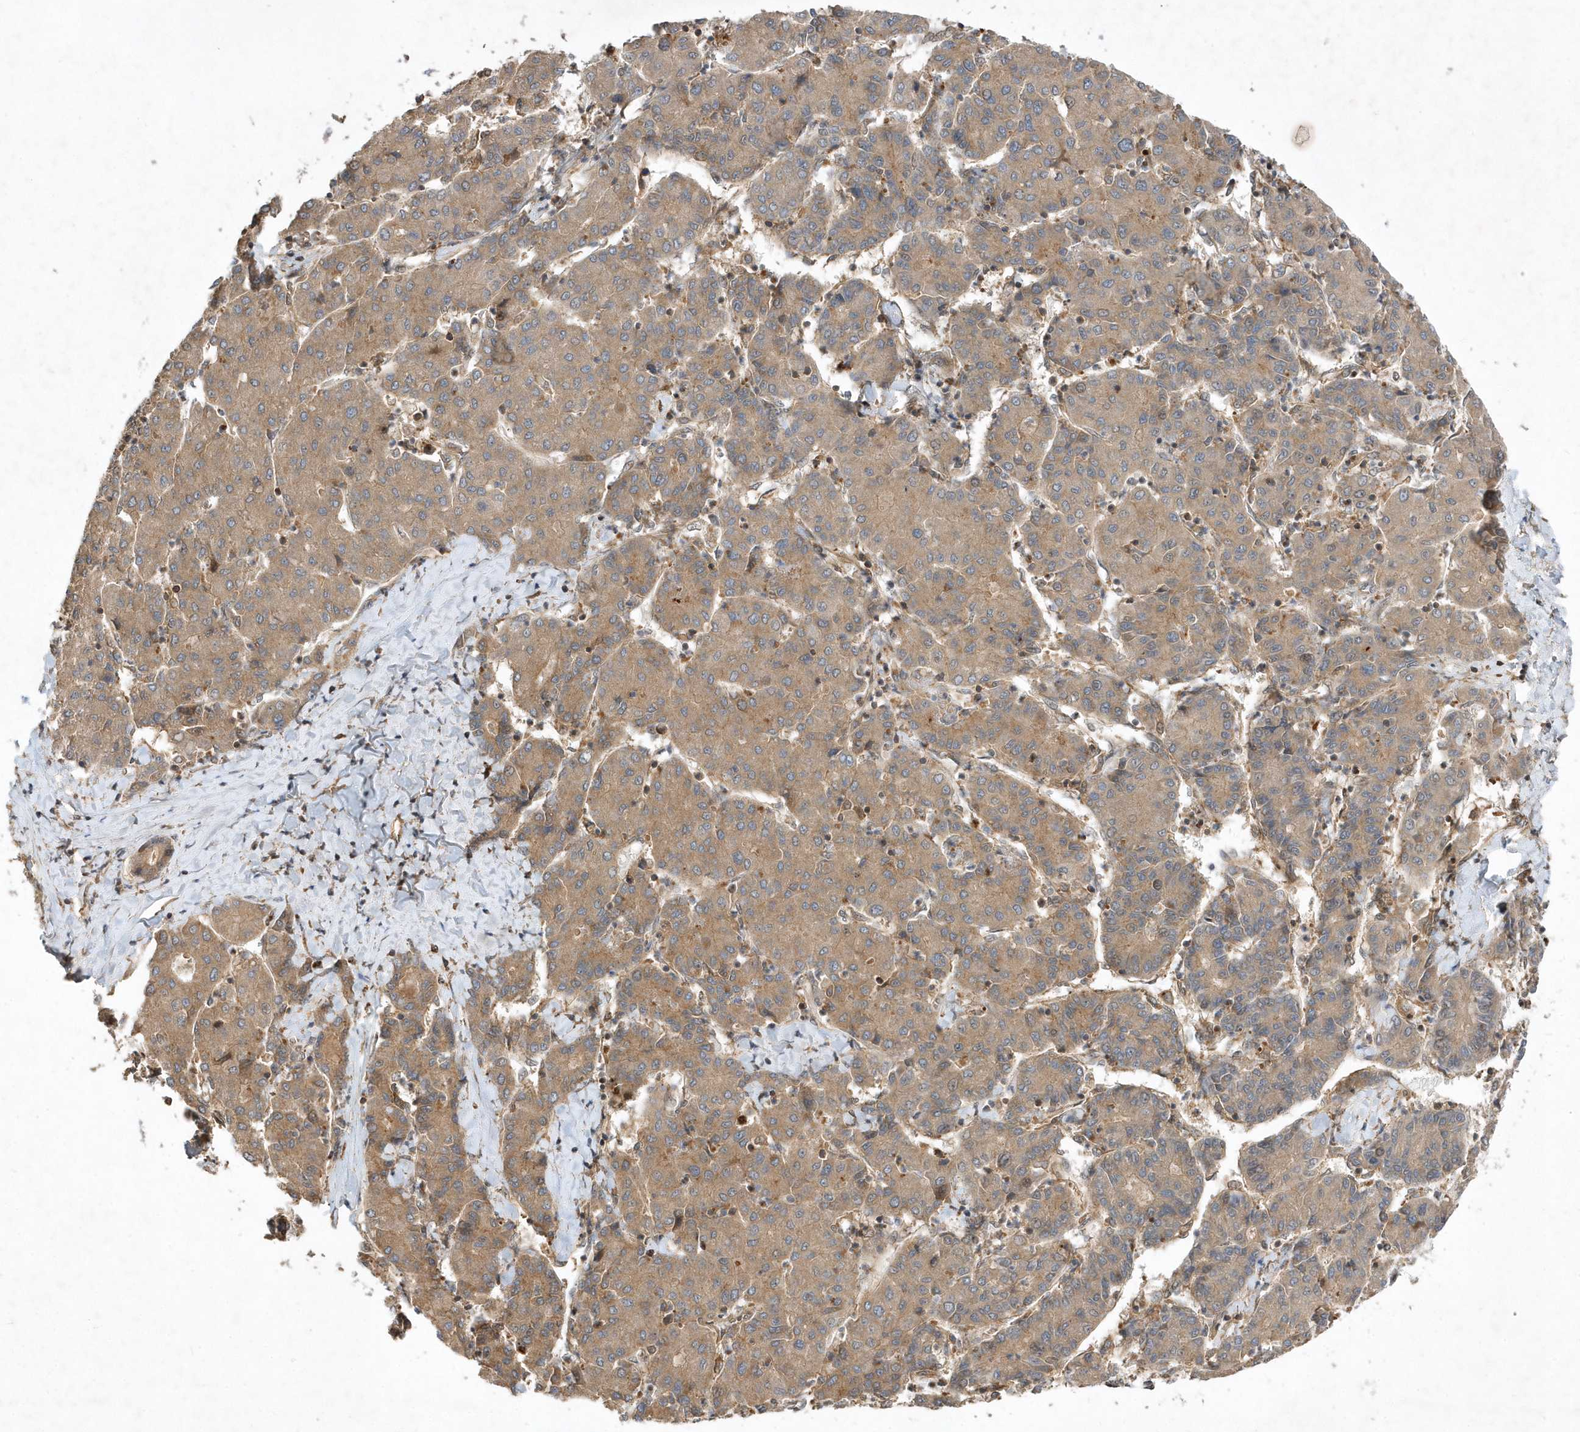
{"staining": {"intensity": "moderate", "quantity": ">75%", "location": "cytoplasmic/membranous"}, "tissue": "liver cancer", "cell_type": "Tumor cells", "image_type": "cancer", "snomed": [{"axis": "morphology", "description": "Carcinoma, Hepatocellular, NOS"}, {"axis": "topography", "description": "Liver"}], "caption": "A micrograph of human liver hepatocellular carcinoma stained for a protein shows moderate cytoplasmic/membranous brown staining in tumor cells.", "gene": "GFM2", "patient": {"sex": "male", "age": 65}}